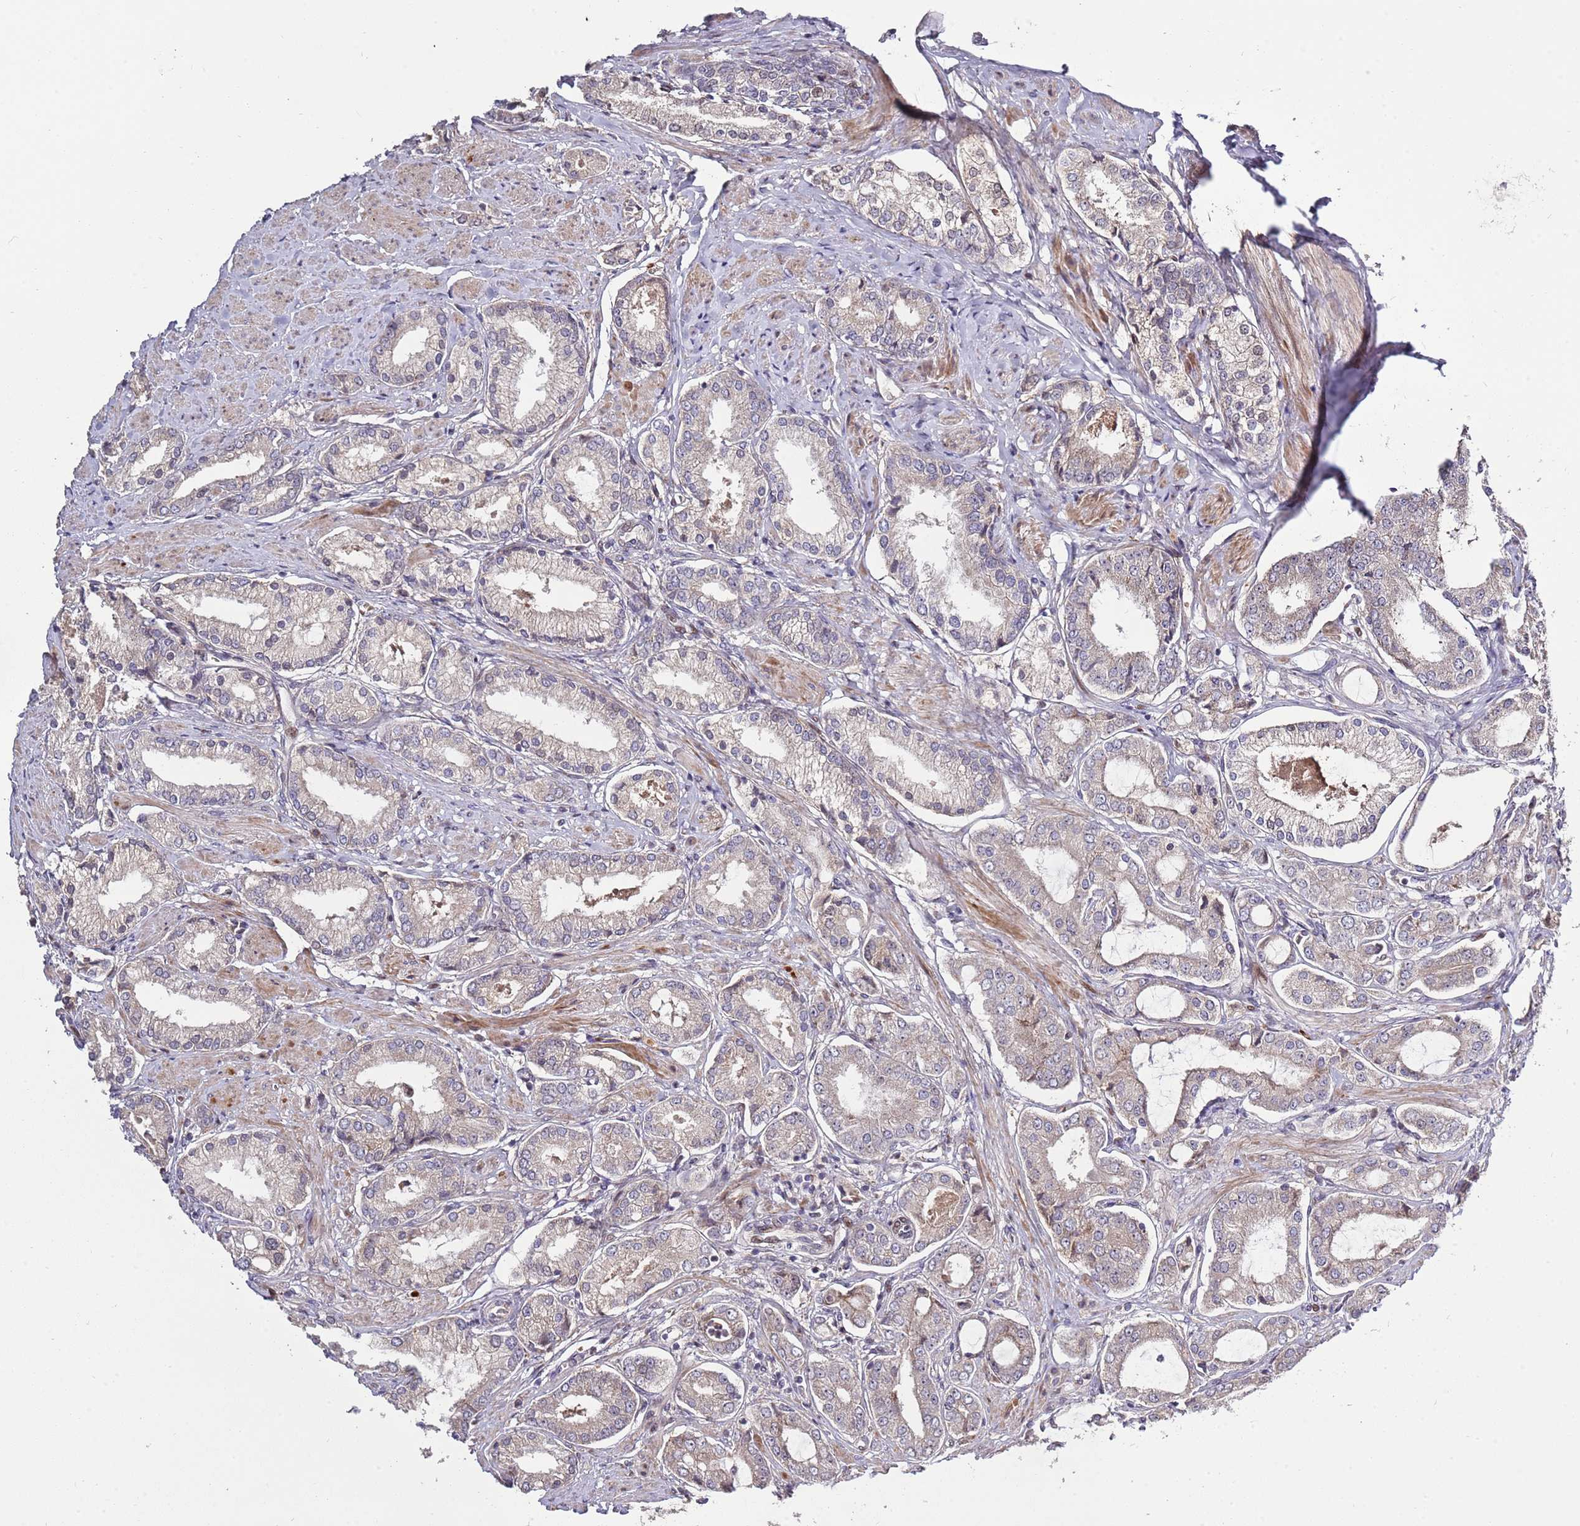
{"staining": {"intensity": "weak", "quantity": "<25%", "location": "cytoplasmic/membranous"}, "tissue": "prostate cancer", "cell_type": "Tumor cells", "image_type": "cancer", "snomed": [{"axis": "morphology", "description": "Adenocarcinoma, High grade"}, {"axis": "topography", "description": "Prostate and seminal vesicle, NOS"}], "caption": "Protein analysis of prostate cancer (adenocarcinoma (high-grade)) reveals no significant expression in tumor cells.", "gene": "SYNDIG1L", "patient": {"sex": "male", "age": 64}}